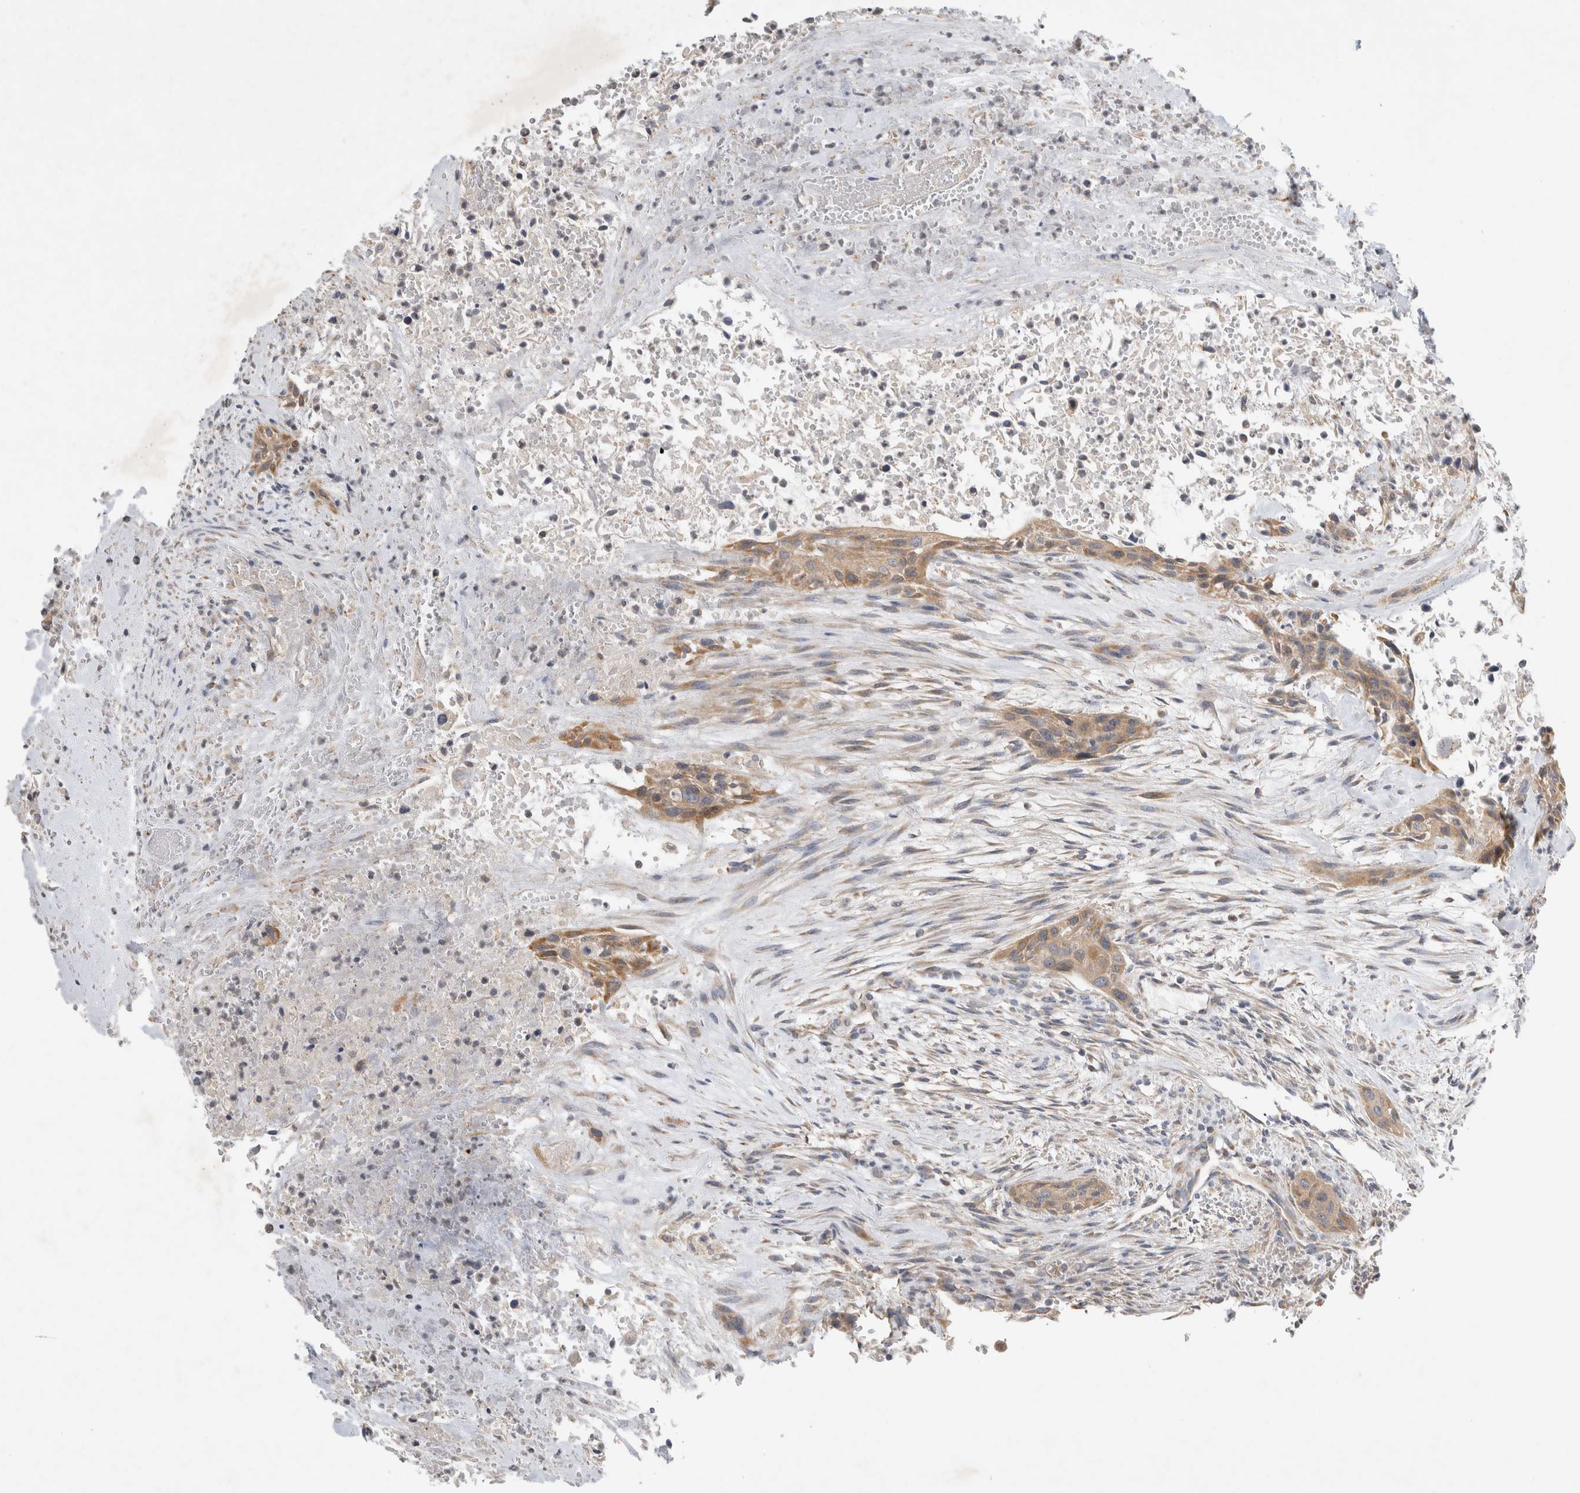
{"staining": {"intensity": "weak", "quantity": ">75%", "location": "cytoplasmic/membranous"}, "tissue": "urothelial cancer", "cell_type": "Tumor cells", "image_type": "cancer", "snomed": [{"axis": "morphology", "description": "Urothelial carcinoma, High grade"}, {"axis": "topography", "description": "Urinary bladder"}], "caption": "About >75% of tumor cells in high-grade urothelial carcinoma reveal weak cytoplasmic/membranous protein expression as visualized by brown immunohistochemical staining.", "gene": "NEDD4L", "patient": {"sex": "male", "age": 35}}